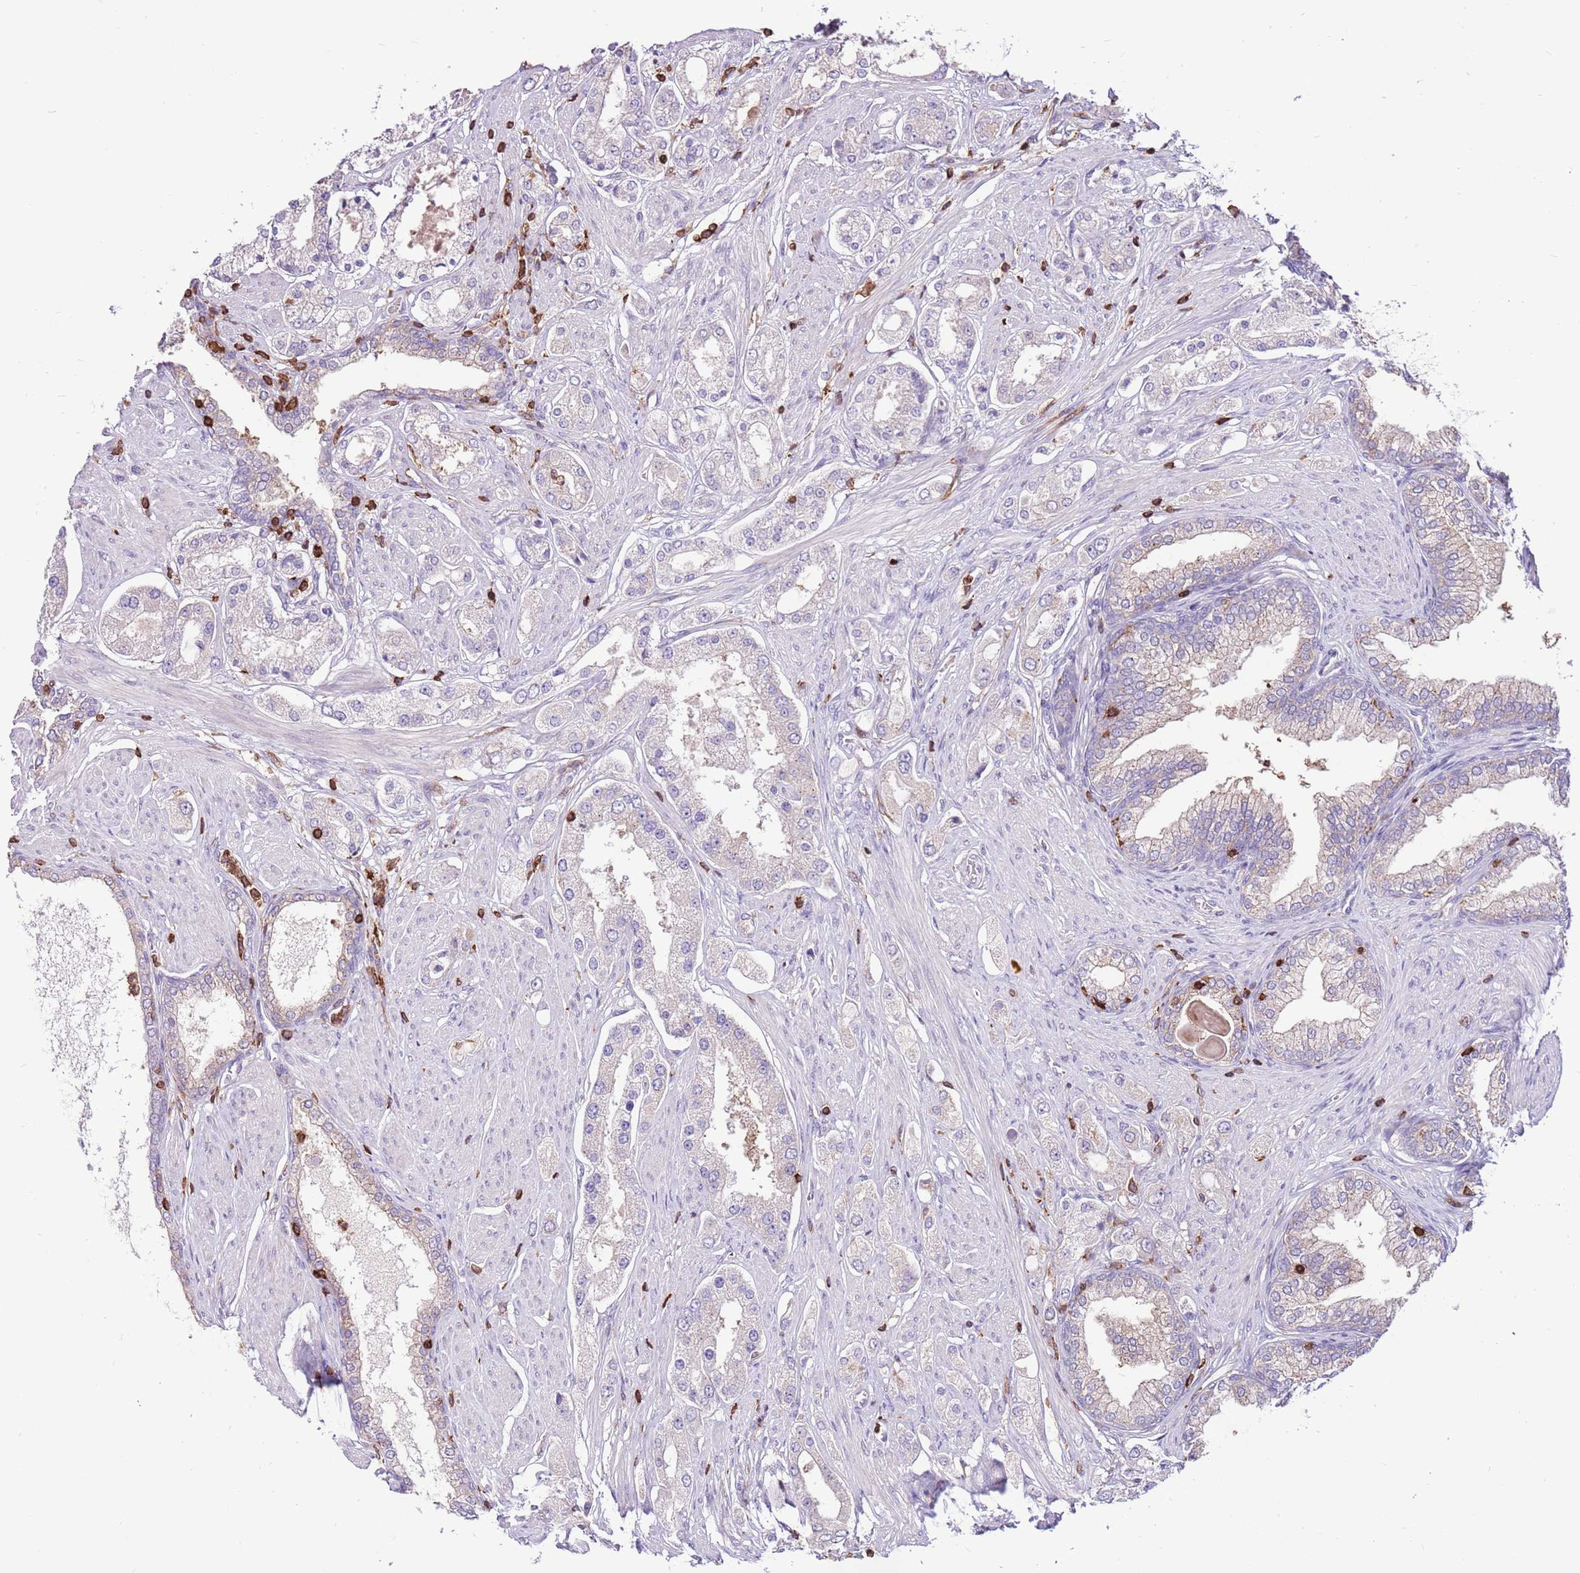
{"staining": {"intensity": "negative", "quantity": "none", "location": "none"}, "tissue": "prostate cancer", "cell_type": "Tumor cells", "image_type": "cancer", "snomed": [{"axis": "morphology", "description": "Adenocarcinoma, High grade"}, {"axis": "topography", "description": "Prostate"}], "caption": "The immunohistochemistry image has no significant expression in tumor cells of prostate high-grade adenocarcinoma tissue.", "gene": "ZSWIM1", "patient": {"sex": "male", "age": 68}}